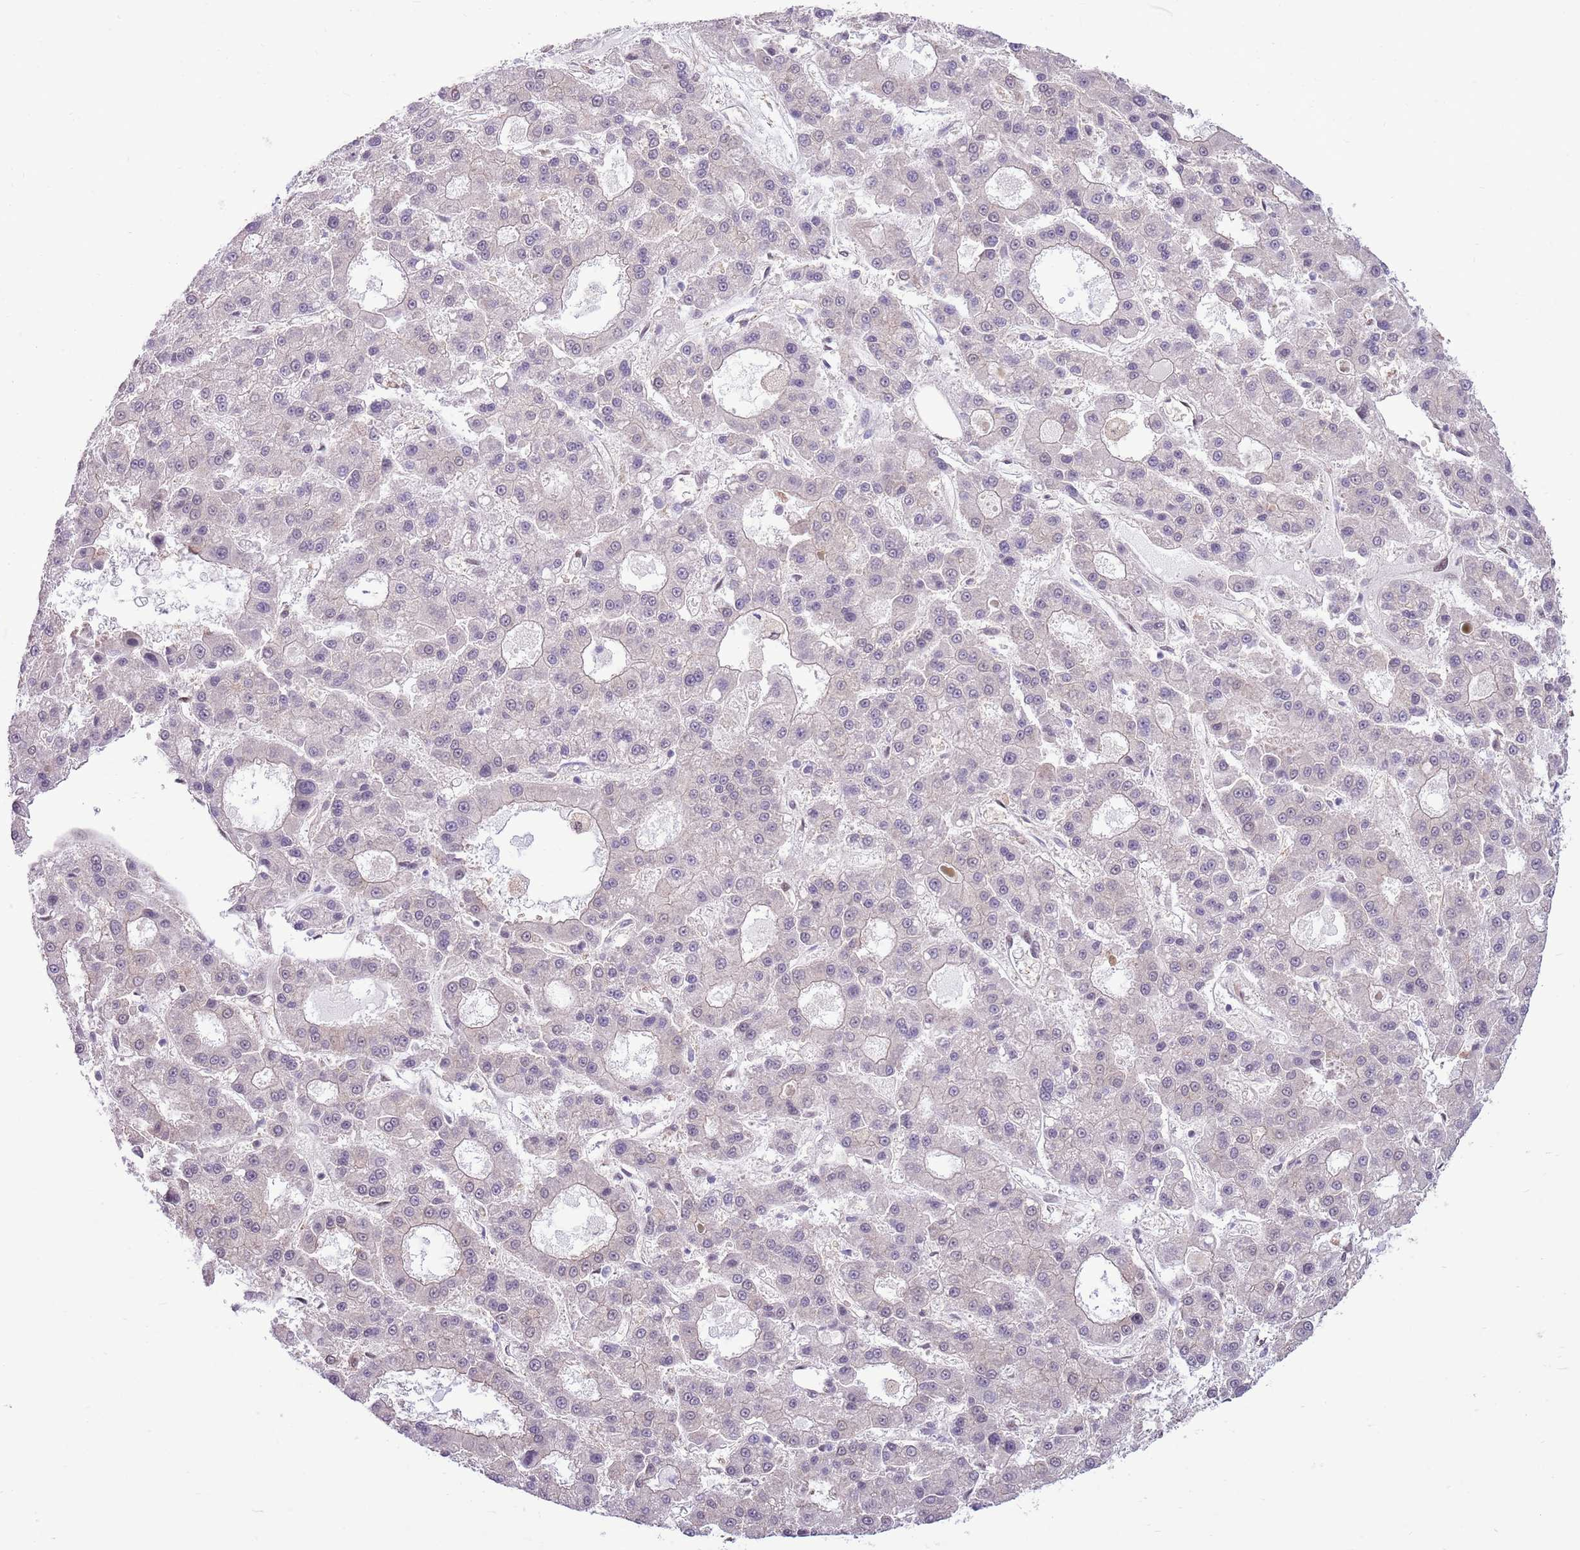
{"staining": {"intensity": "negative", "quantity": "none", "location": "none"}, "tissue": "liver cancer", "cell_type": "Tumor cells", "image_type": "cancer", "snomed": [{"axis": "morphology", "description": "Carcinoma, Hepatocellular, NOS"}, {"axis": "topography", "description": "Liver"}], "caption": "Micrograph shows no protein positivity in tumor cells of liver hepatocellular carcinoma tissue. (DAB (3,3'-diaminobenzidine) IHC visualized using brightfield microscopy, high magnification).", "gene": "NSFL1C", "patient": {"sex": "male", "age": 70}}